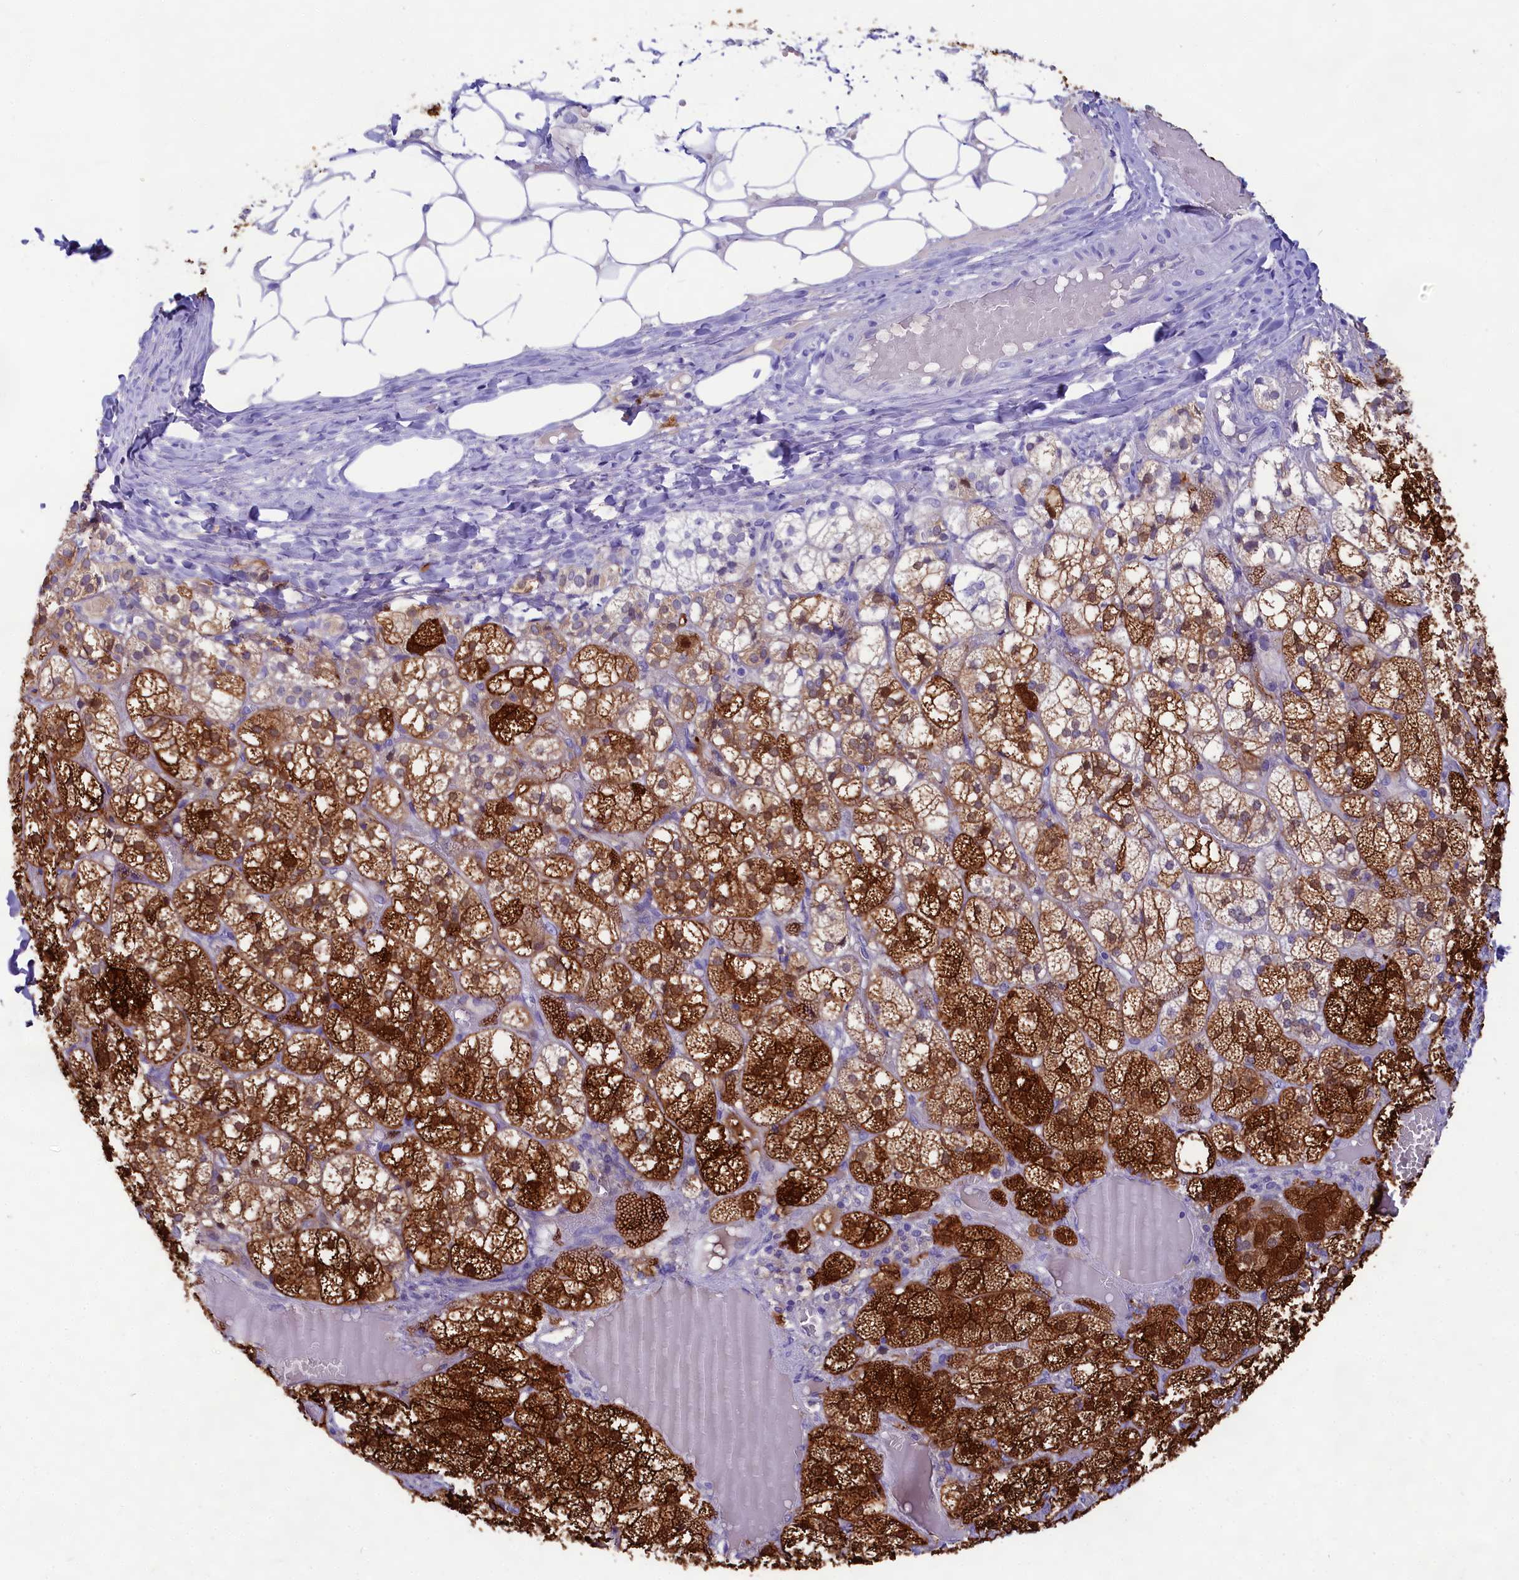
{"staining": {"intensity": "strong", "quantity": ">75%", "location": "cytoplasmic/membranous"}, "tissue": "adrenal gland", "cell_type": "Glandular cells", "image_type": "normal", "snomed": [{"axis": "morphology", "description": "Normal tissue, NOS"}, {"axis": "topography", "description": "Adrenal gland"}], "caption": "A histopathology image of human adrenal gland stained for a protein reveals strong cytoplasmic/membranous brown staining in glandular cells. The protein is stained brown, and the nuclei are stained in blue (DAB (3,3'-diaminobenzidine) IHC with brightfield microscopy, high magnification).", "gene": "SULT2A1", "patient": {"sex": "female", "age": 61}}